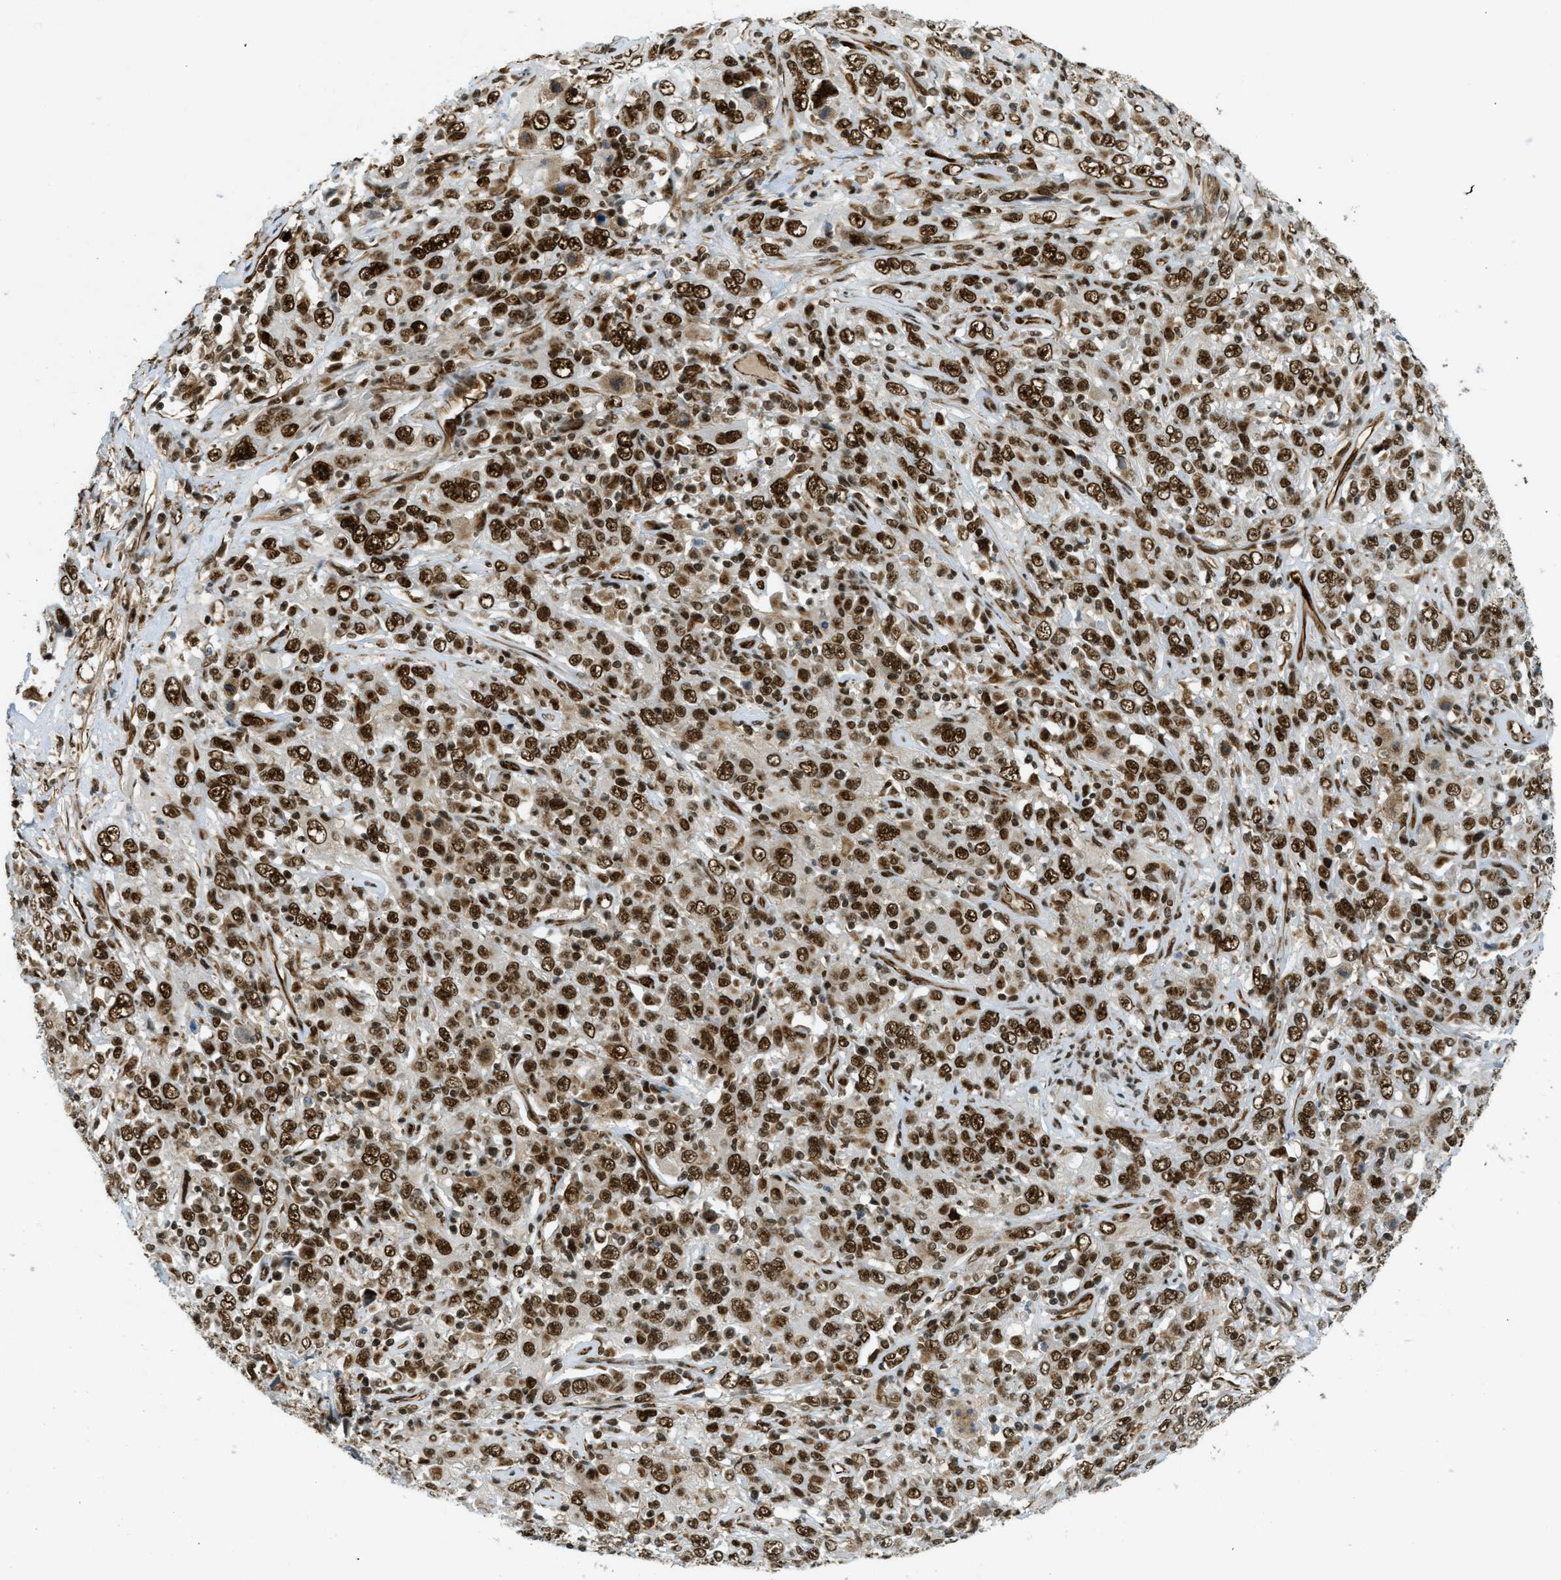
{"staining": {"intensity": "strong", "quantity": ">75%", "location": "nuclear"}, "tissue": "cervical cancer", "cell_type": "Tumor cells", "image_type": "cancer", "snomed": [{"axis": "morphology", "description": "Squamous cell carcinoma, NOS"}, {"axis": "topography", "description": "Cervix"}], "caption": "Protein staining demonstrates strong nuclear staining in about >75% of tumor cells in cervical squamous cell carcinoma.", "gene": "ZFR", "patient": {"sex": "female", "age": 46}}